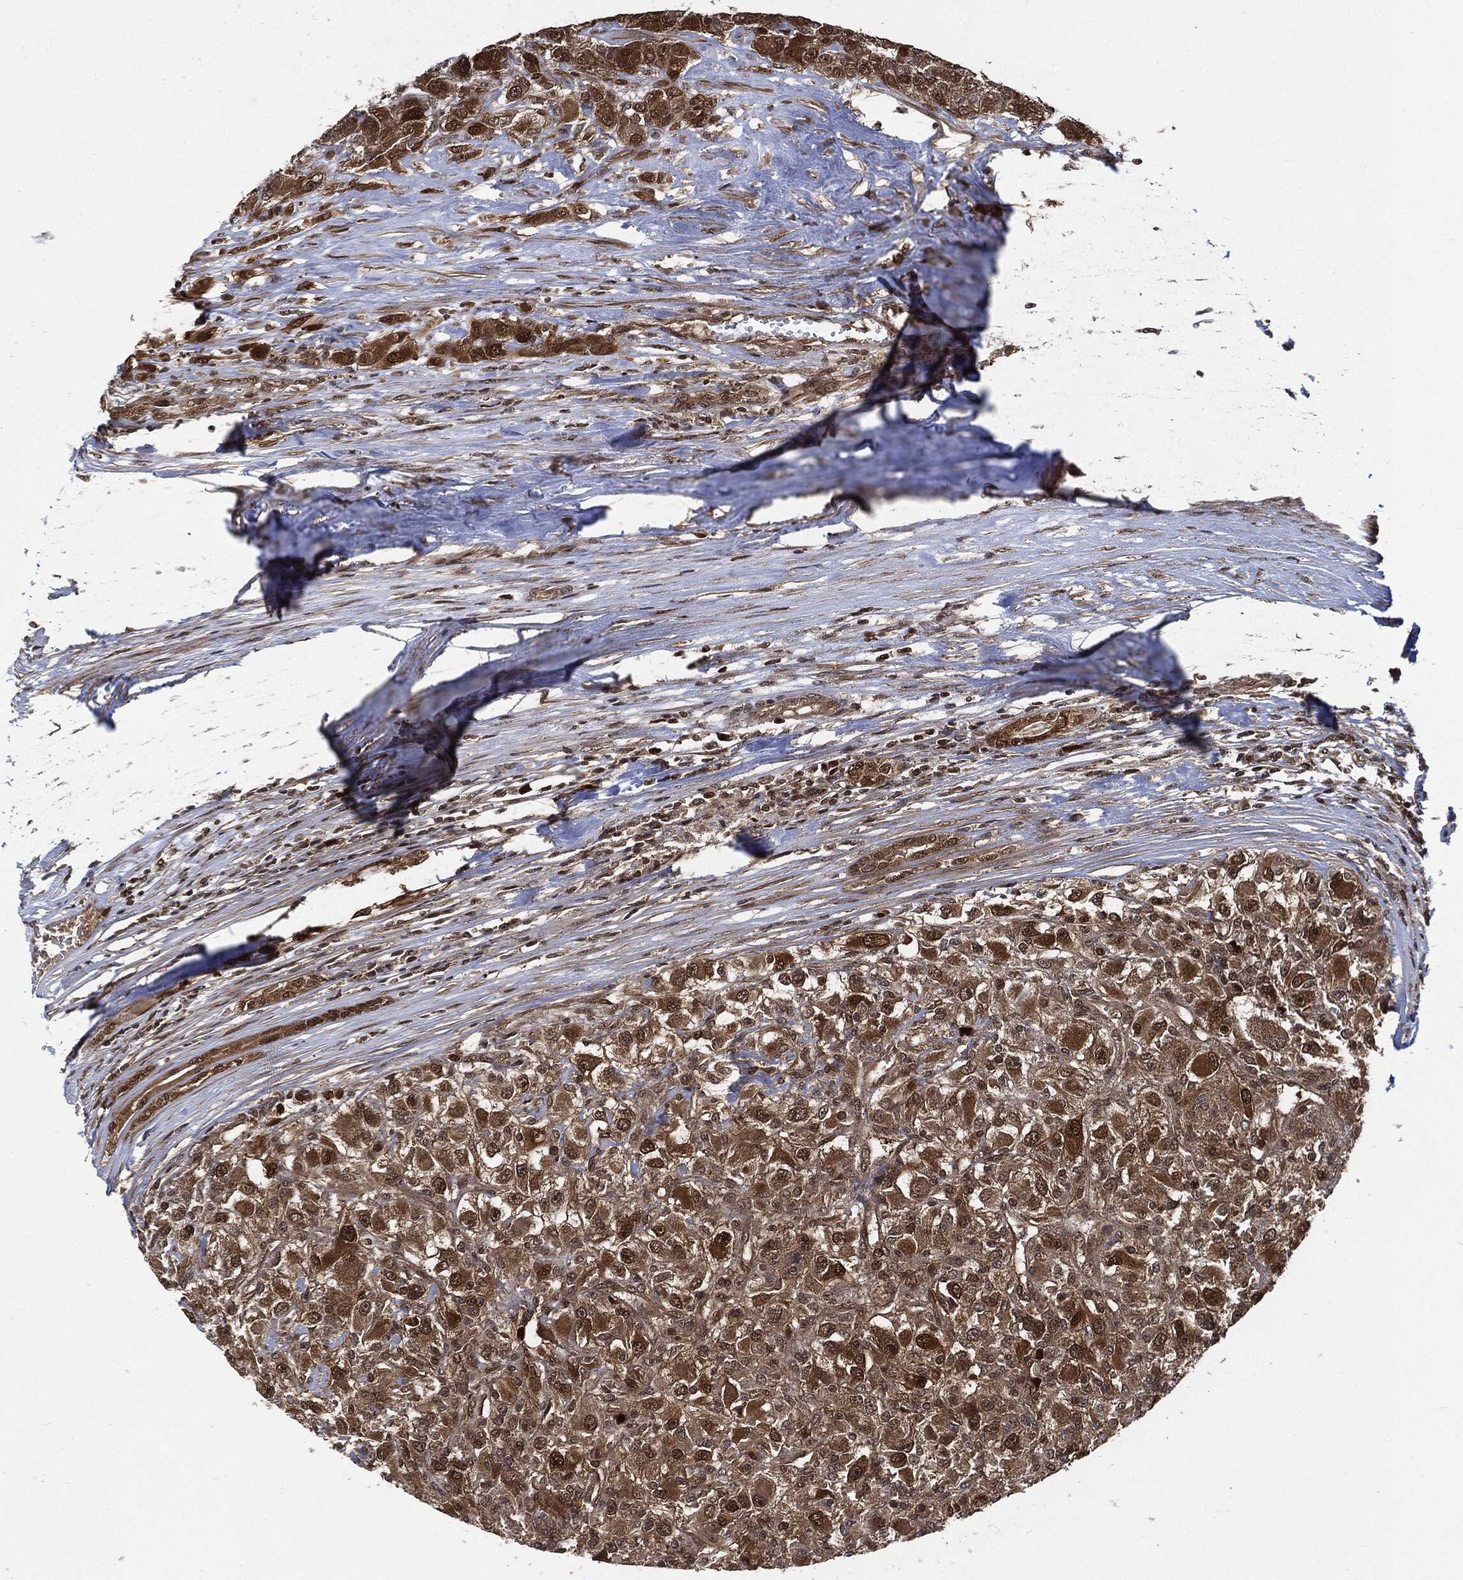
{"staining": {"intensity": "strong", "quantity": "25%-75%", "location": "cytoplasmic/membranous,nuclear"}, "tissue": "renal cancer", "cell_type": "Tumor cells", "image_type": "cancer", "snomed": [{"axis": "morphology", "description": "Adenocarcinoma, NOS"}, {"axis": "topography", "description": "Kidney"}], "caption": "High-magnification brightfield microscopy of renal cancer stained with DAB (3,3'-diaminobenzidine) (brown) and counterstained with hematoxylin (blue). tumor cells exhibit strong cytoplasmic/membranous and nuclear expression is seen in approximately25%-75% of cells.", "gene": "CUTA", "patient": {"sex": "female", "age": 67}}